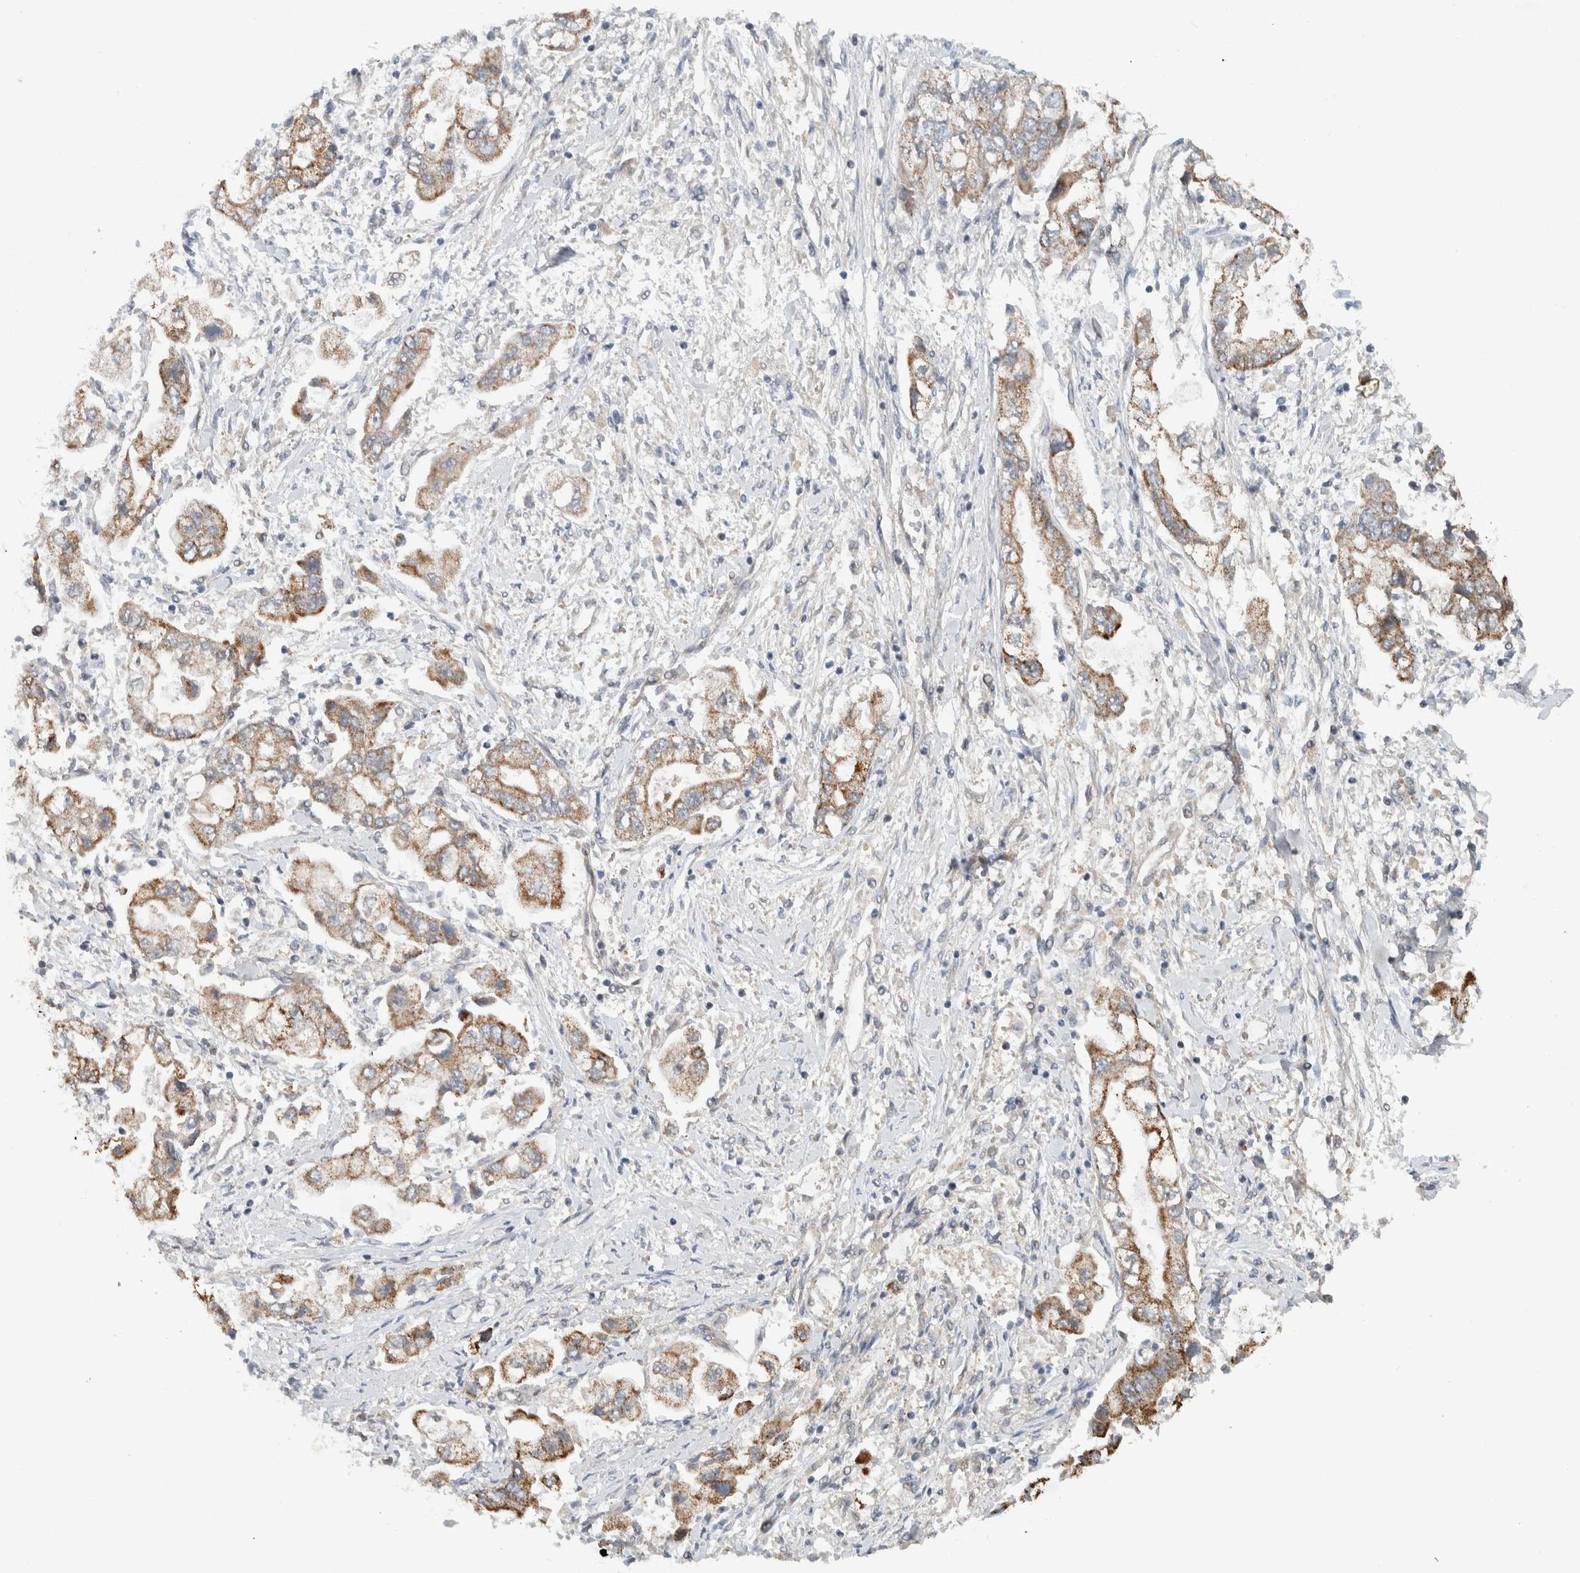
{"staining": {"intensity": "moderate", "quantity": ">75%", "location": "cytoplasmic/membranous"}, "tissue": "stomach cancer", "cell_type": "Tumor cells", "image_type": "cancer", "snomed": [{"axis": "morphology", "description": "Normal tissue, NOS"}, {"axis": "morphology", "description": "Adenocarcinoma, NOS"}, {"axis": "topography", "description": "Stomach"}], "caption": "This is an image of immunohistochemistry staining of stomach adenocarcinoma, which shows moderate expression in the cytoplasmic/membranous of tumor cells.", "gene": "RERE", "patient": {"sex": "male", "age": 62}}